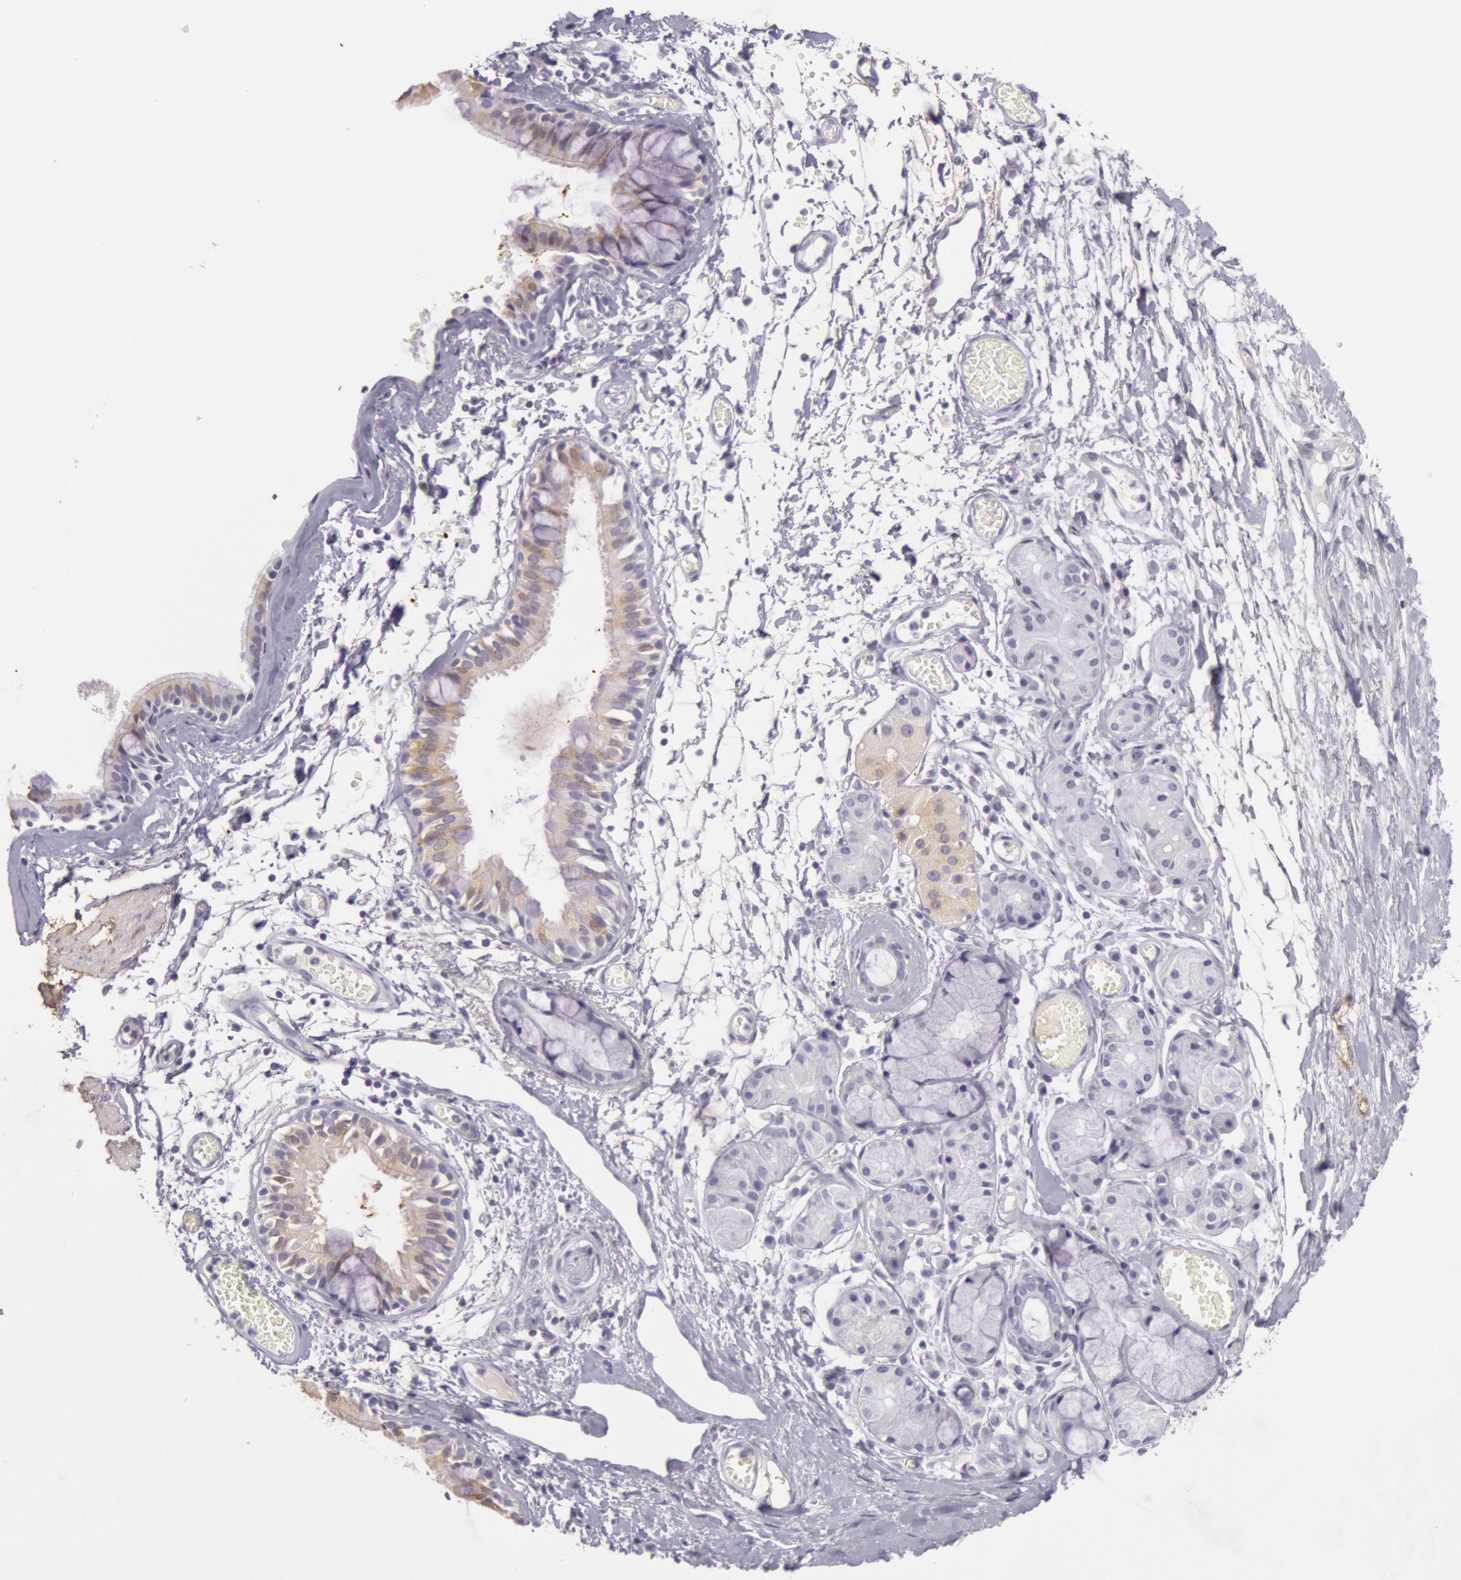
{"staining": {"intensity": "weak", "quantity": "25%-75%", "location": "cytoplasmic/membranous"}, "tissue": "bronchus", "cell_type": "Respiratory epithelial cells", "image_type": "normal", "snomed": [{"axis": "morphology", "description": "Normal tissue, NOS"}, {"axis": "topography", "description": "Bronchus"}, {"axis": "topography", "description": "Lung"}], "caption": "The histopathology image reveals immunohistochemical staining of normal bronchus. There is weak cytoplasmic/membranous staining is present in approximately 25%-75% of respiratory epithelial cells. (DAB IHC, brown staining for protein, blue staining for nuclei).", "gene": "CKB", "patient": {"sex": "female", "age": 56}}